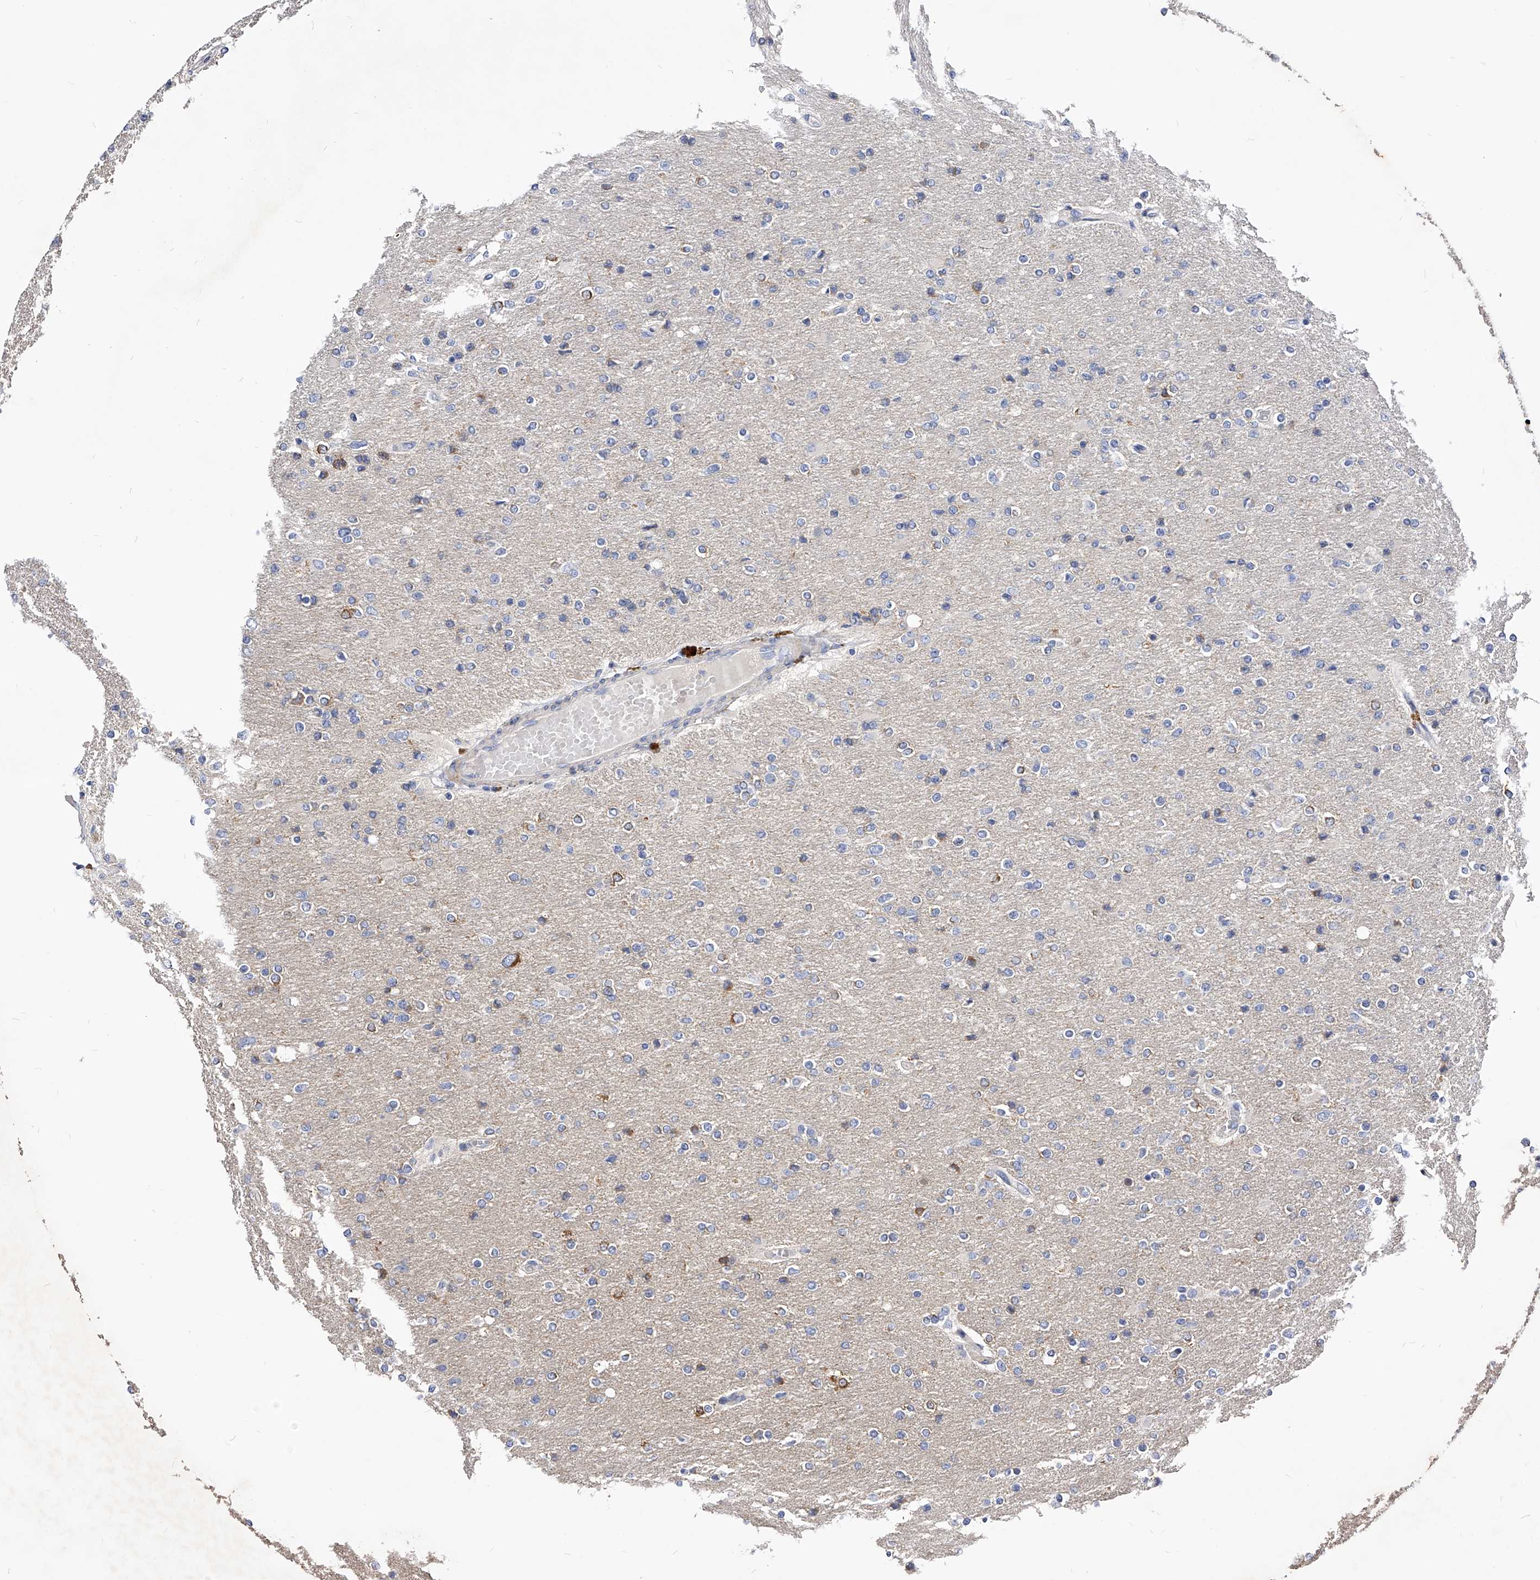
{"staining": {"intensity": "negative", "quantity": "none", "location": "none"}, "tissue": "glioma", "cell_type": "Tumor cells", "image_type": "cancer", "snomed": [{"axis": "morphology", "description": "Glioma, malignant, High grade"}, {"axis": "topography", "description": "Cerebral cortex"}], "caption": "Immunohistochemistry image of neoplastic tissue: human malignant glioma (high-grade) stained with DAB (3,3'-diaminobenzidine) reveals no significant protein positivity in tumor cells. (Stains: DAB (3,3'-diaminobenzidine) immunohistochemistry with hematoxylin counter stain, Microscopy: brightfield microscopy at high magnification).", "gene": "ARL4C", "patient": {"sex": "female", "age": 36}}